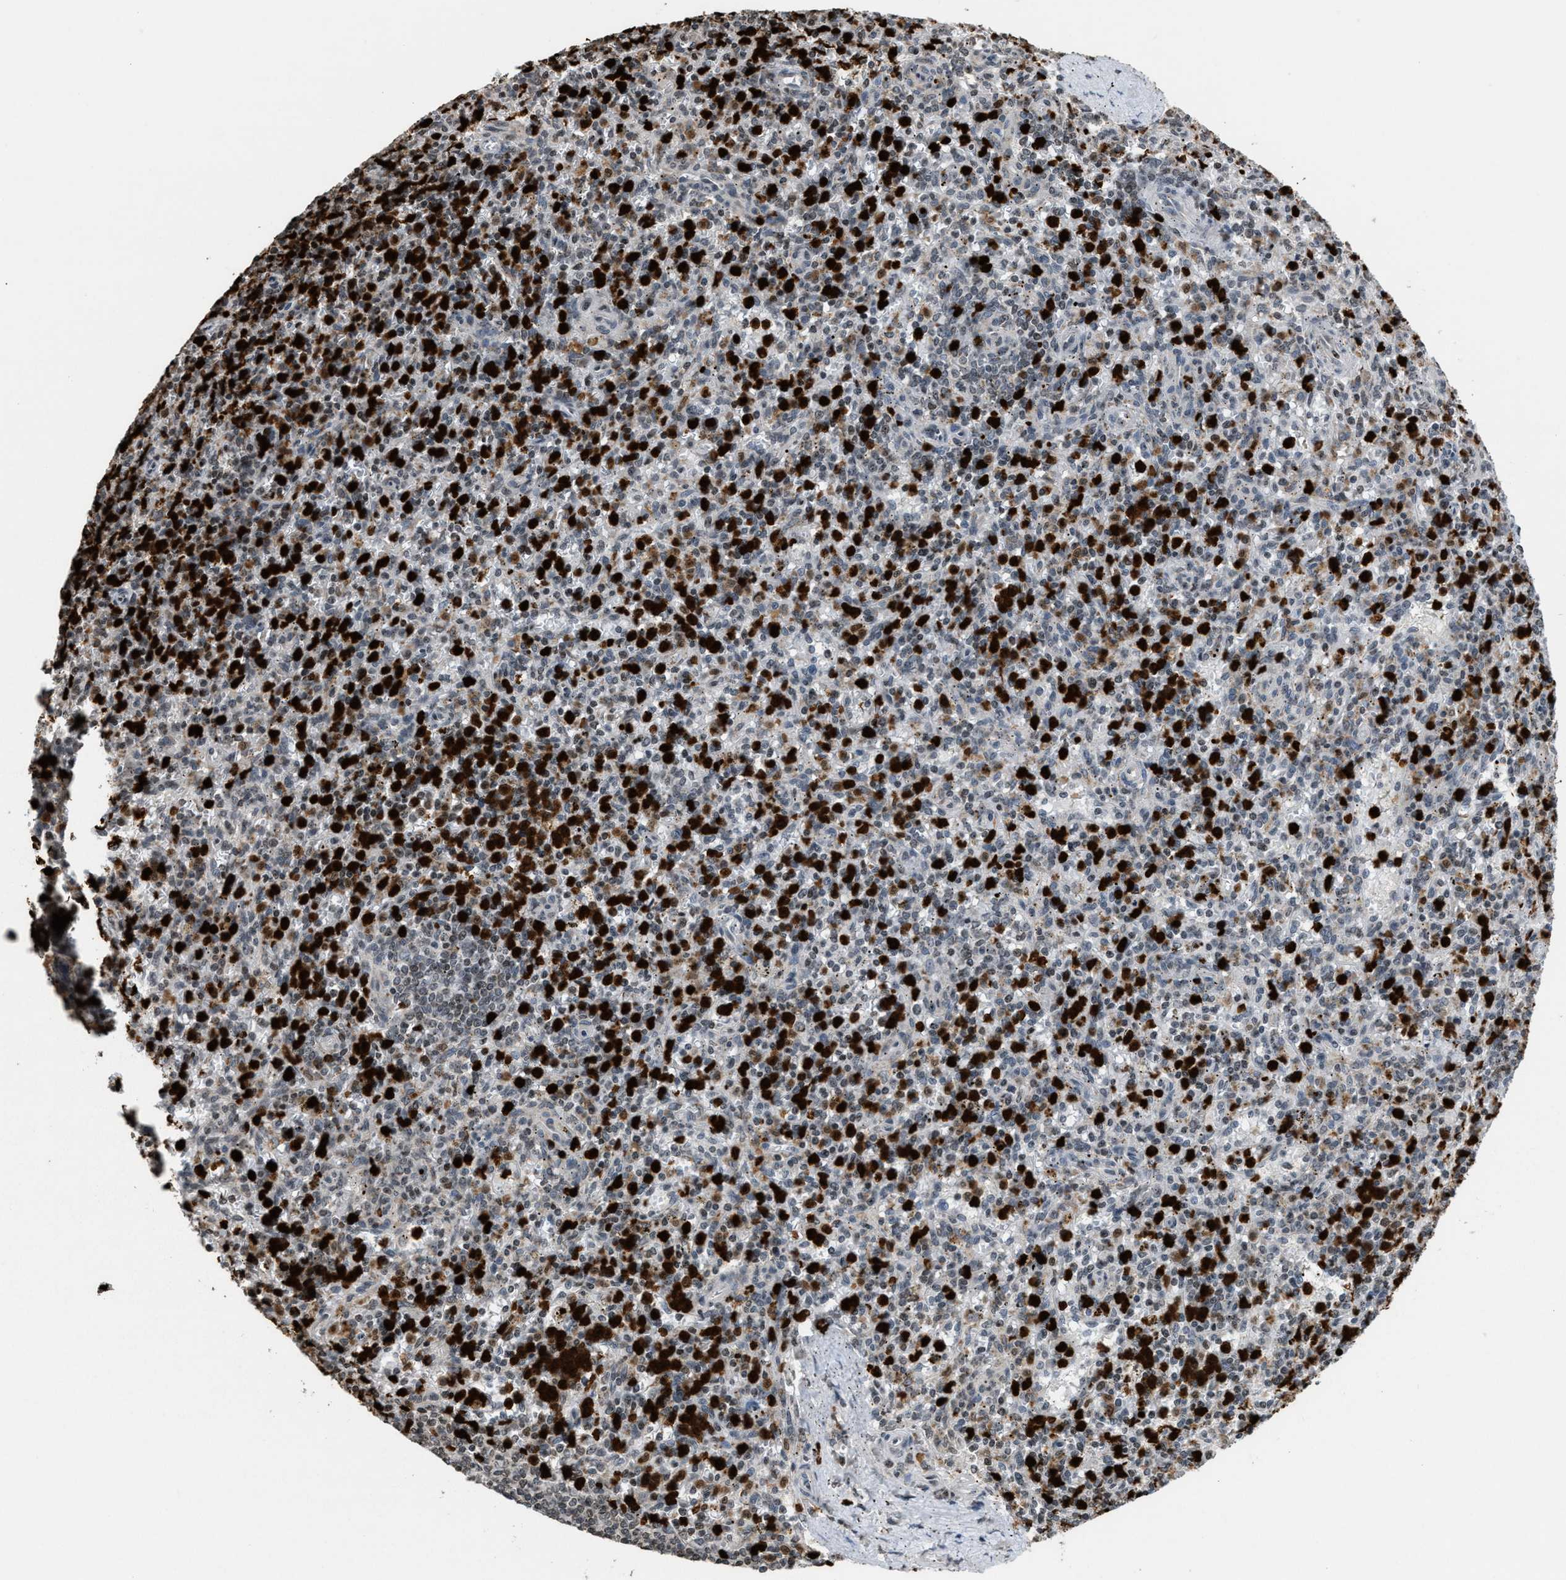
{"staining": {"intensity": "strong", "quantity": "25%-75%", "location": "cytoplasmic/membranous,nuclear"}, "tissue": "spleen", "cell_type": "Cells in red pulp", "image_type": "normal", "snomed": [{"axis": "morphology", "description": "Normal tissue, NOS"}, {"axis": "topography", "description": "Spleen"}], "caption": "A micrograph of human spleen stained for a protein reveals strong cytoplasmic/membranous,nuclear brown staining in cells in red pulp. Nuclei are stained in blue.", "gene": "PRUNE2", "patient": {"sex": "male", "age": 72}}